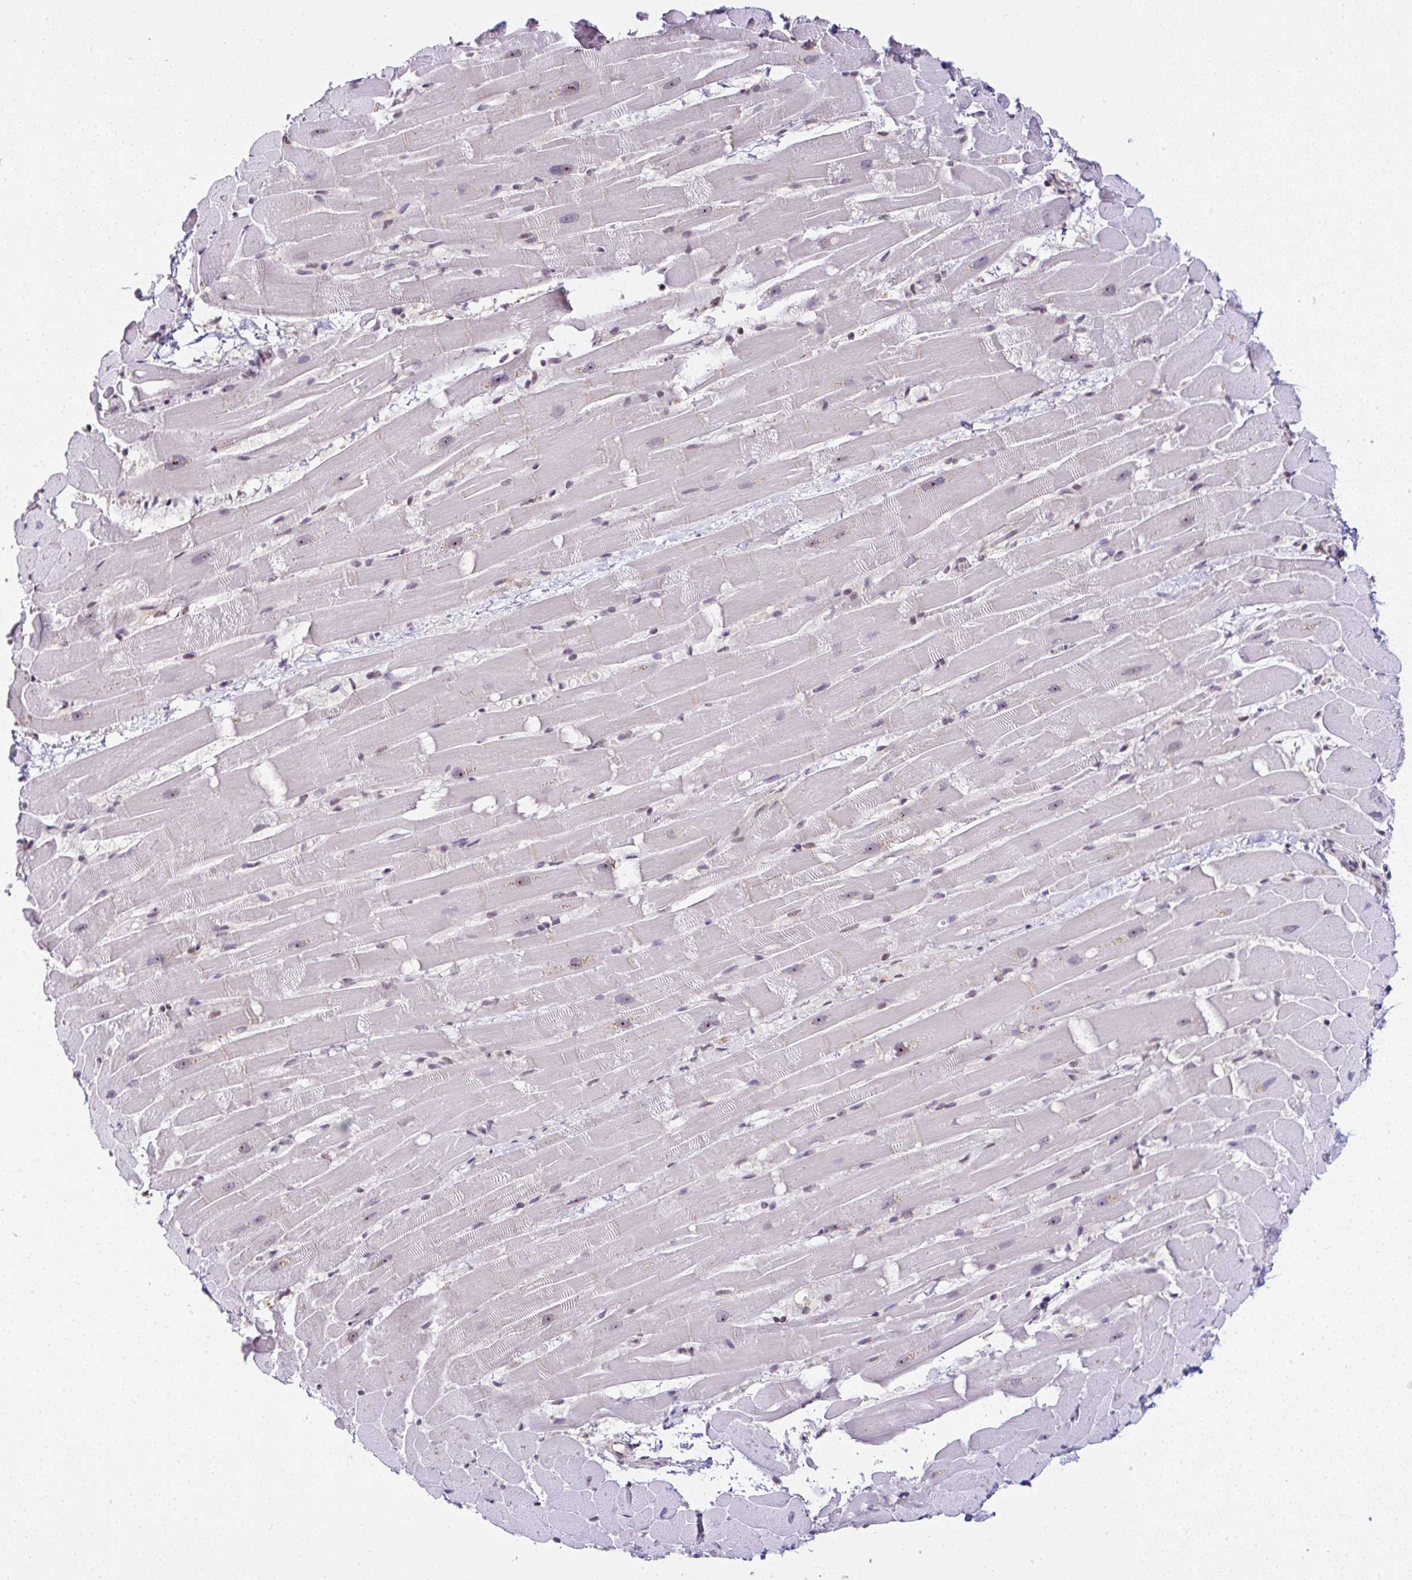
{"staining": {"intensity": "moderate", "quantity": "25%-75%", "location": "nuclear"}, "tissue": "heart muscle", "cell_type": "Cardiomyocytes", "image_type": "normal", "snomed": [{"axis": "morphology", "description": "Normal tissue, NOS"}, {"axis": "topography", "description": "Heart"}], "caption": "Immunohistochemistry micrograph of unremarkable heart muscle: heart muscle stained using immunohistochemistry (IHC) reveals medium levels of moderate protein expression localized specifically in the nuclear of cardiomyocytes, appearing as a nuclear brown color.", "gene": "PTPN2", "patient": {"sex": "male", "age": 37}}